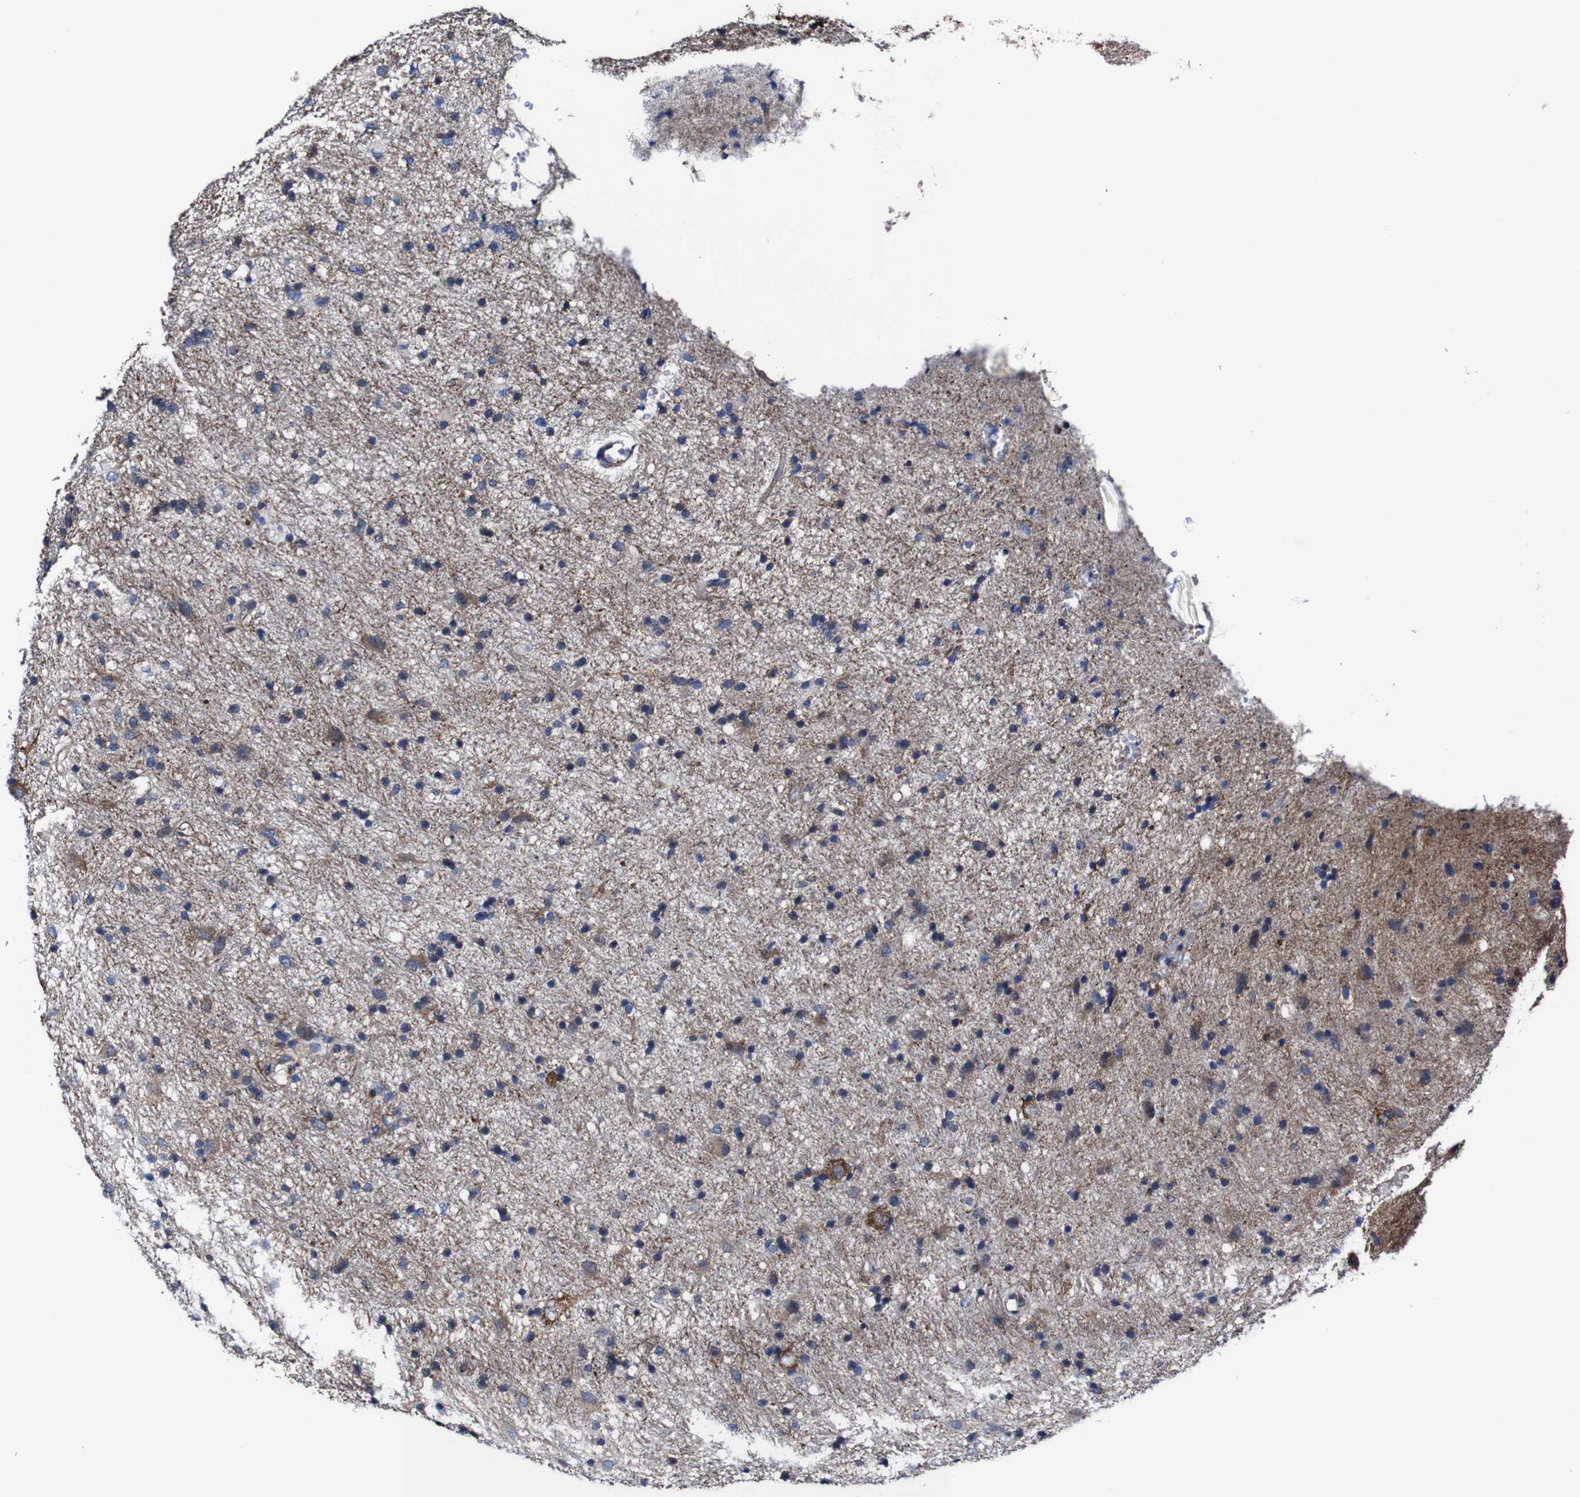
{"staining": {"intensity": "moderate", "quantity": "25%-75%", "location": "cytoplasmic/membranous"}, "tissue": "glioma", "cell_type": "Tumor cells", "image_type": "cancer", "snomed": [{"axis": "morphology", "description": "Glioma, malignant, Low grade"}, {"axis": "topography", "description": "Brain"}], "caption": "Human glioma stained for a protein (brown) demonstrates moderate cytoplasmic/membranous positive staining in about 25%-75% of tumor cells.", "gene": "CSF1R", "patient": {"sex": "male", "age": 77}}